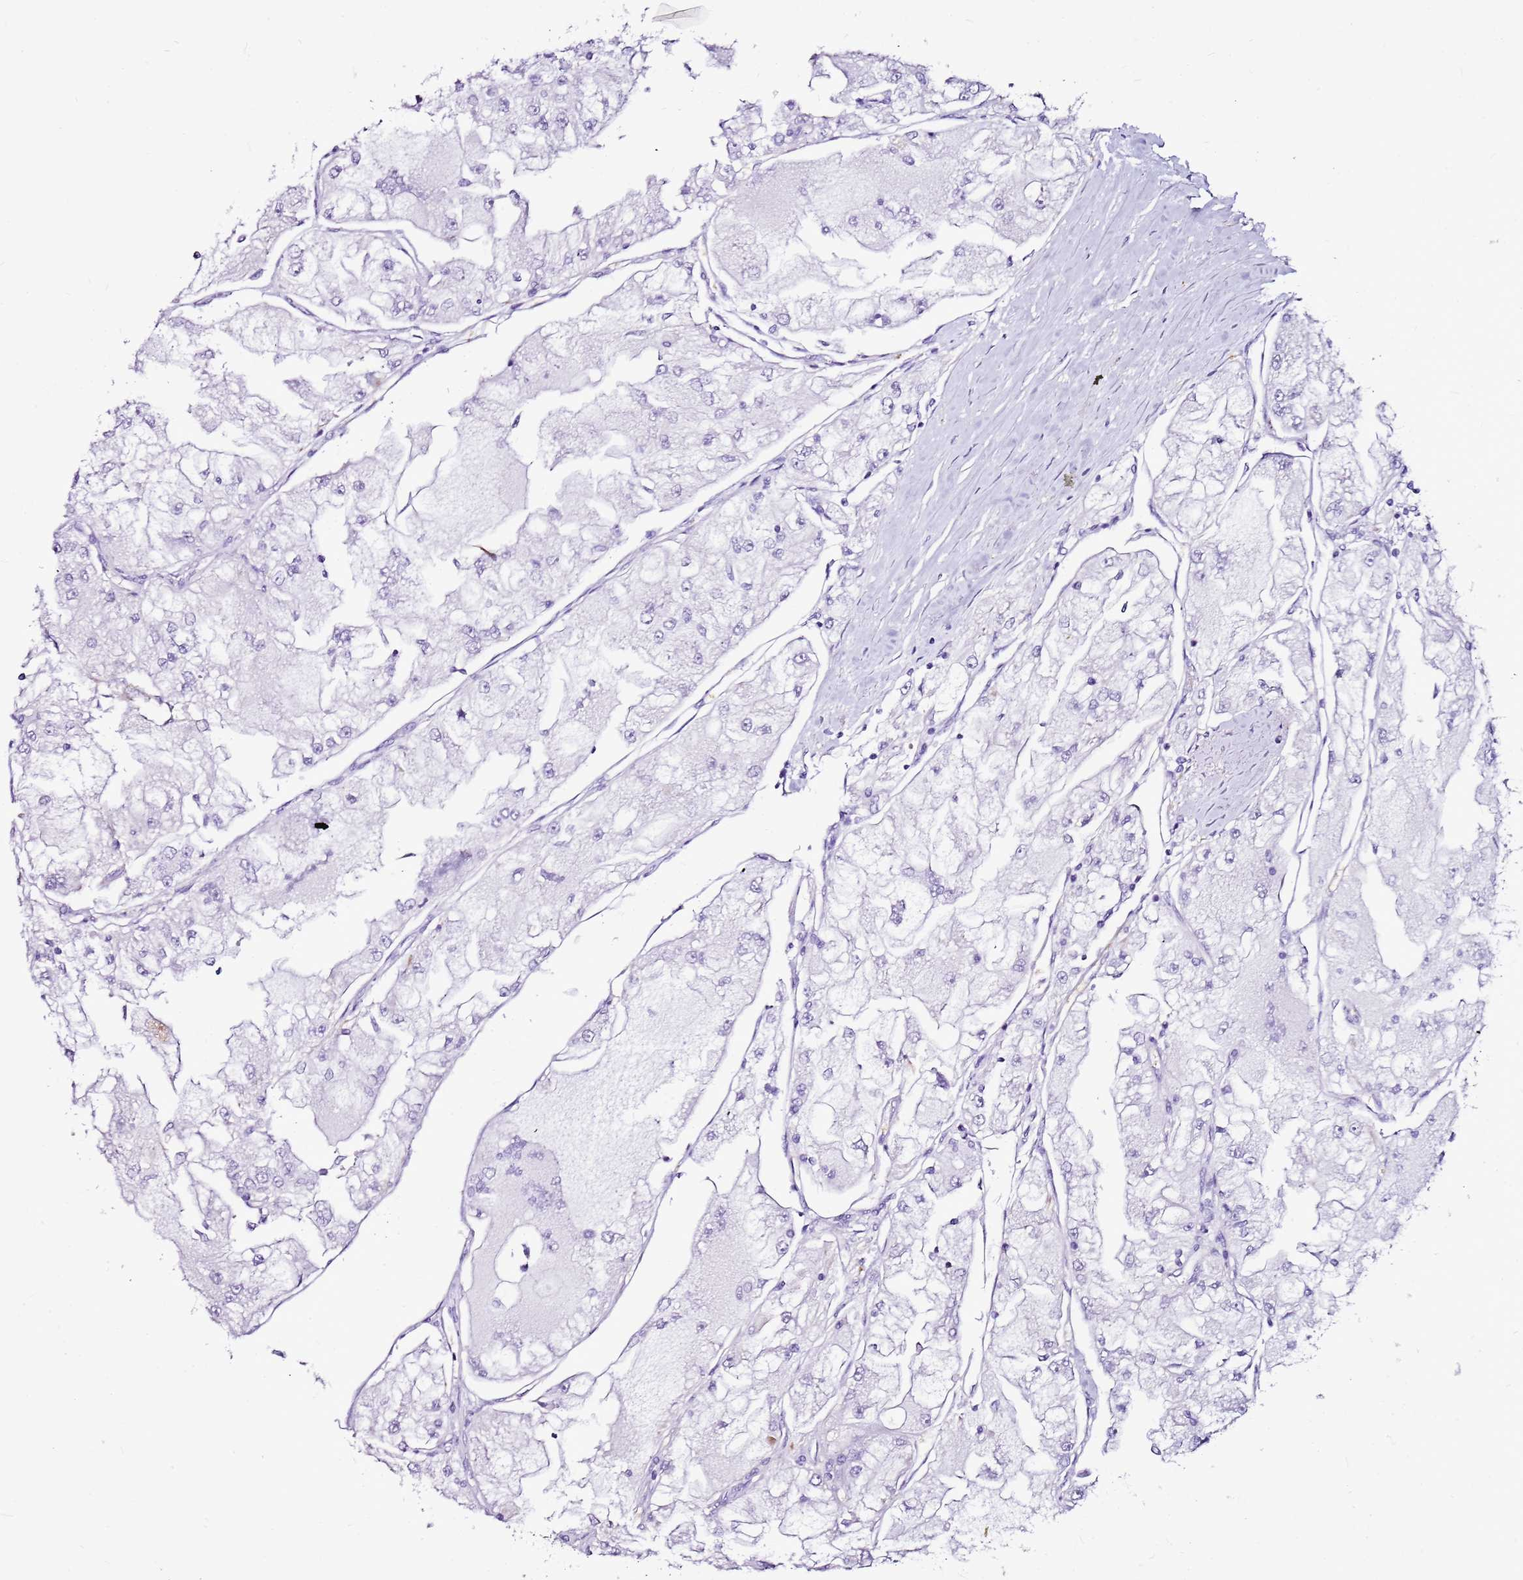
{"staining": {"intensity": "negative", "quantity": "none", "location": "none"}, "tissue": "renal cancer", "cell_type": "Tumor cells", "image_type": "cancer", "snomed": [{"axis": "morphology", "description": "Adenocarcinoma, NOS"}, {"axis": "topography", "description": "Kidney"}], "caption": "Histopathology image shows no protein staining in tumor cells of renal cancer tissue.", "gene": "ATXN2L", "patient": {"sex": "female", "age": 72}}